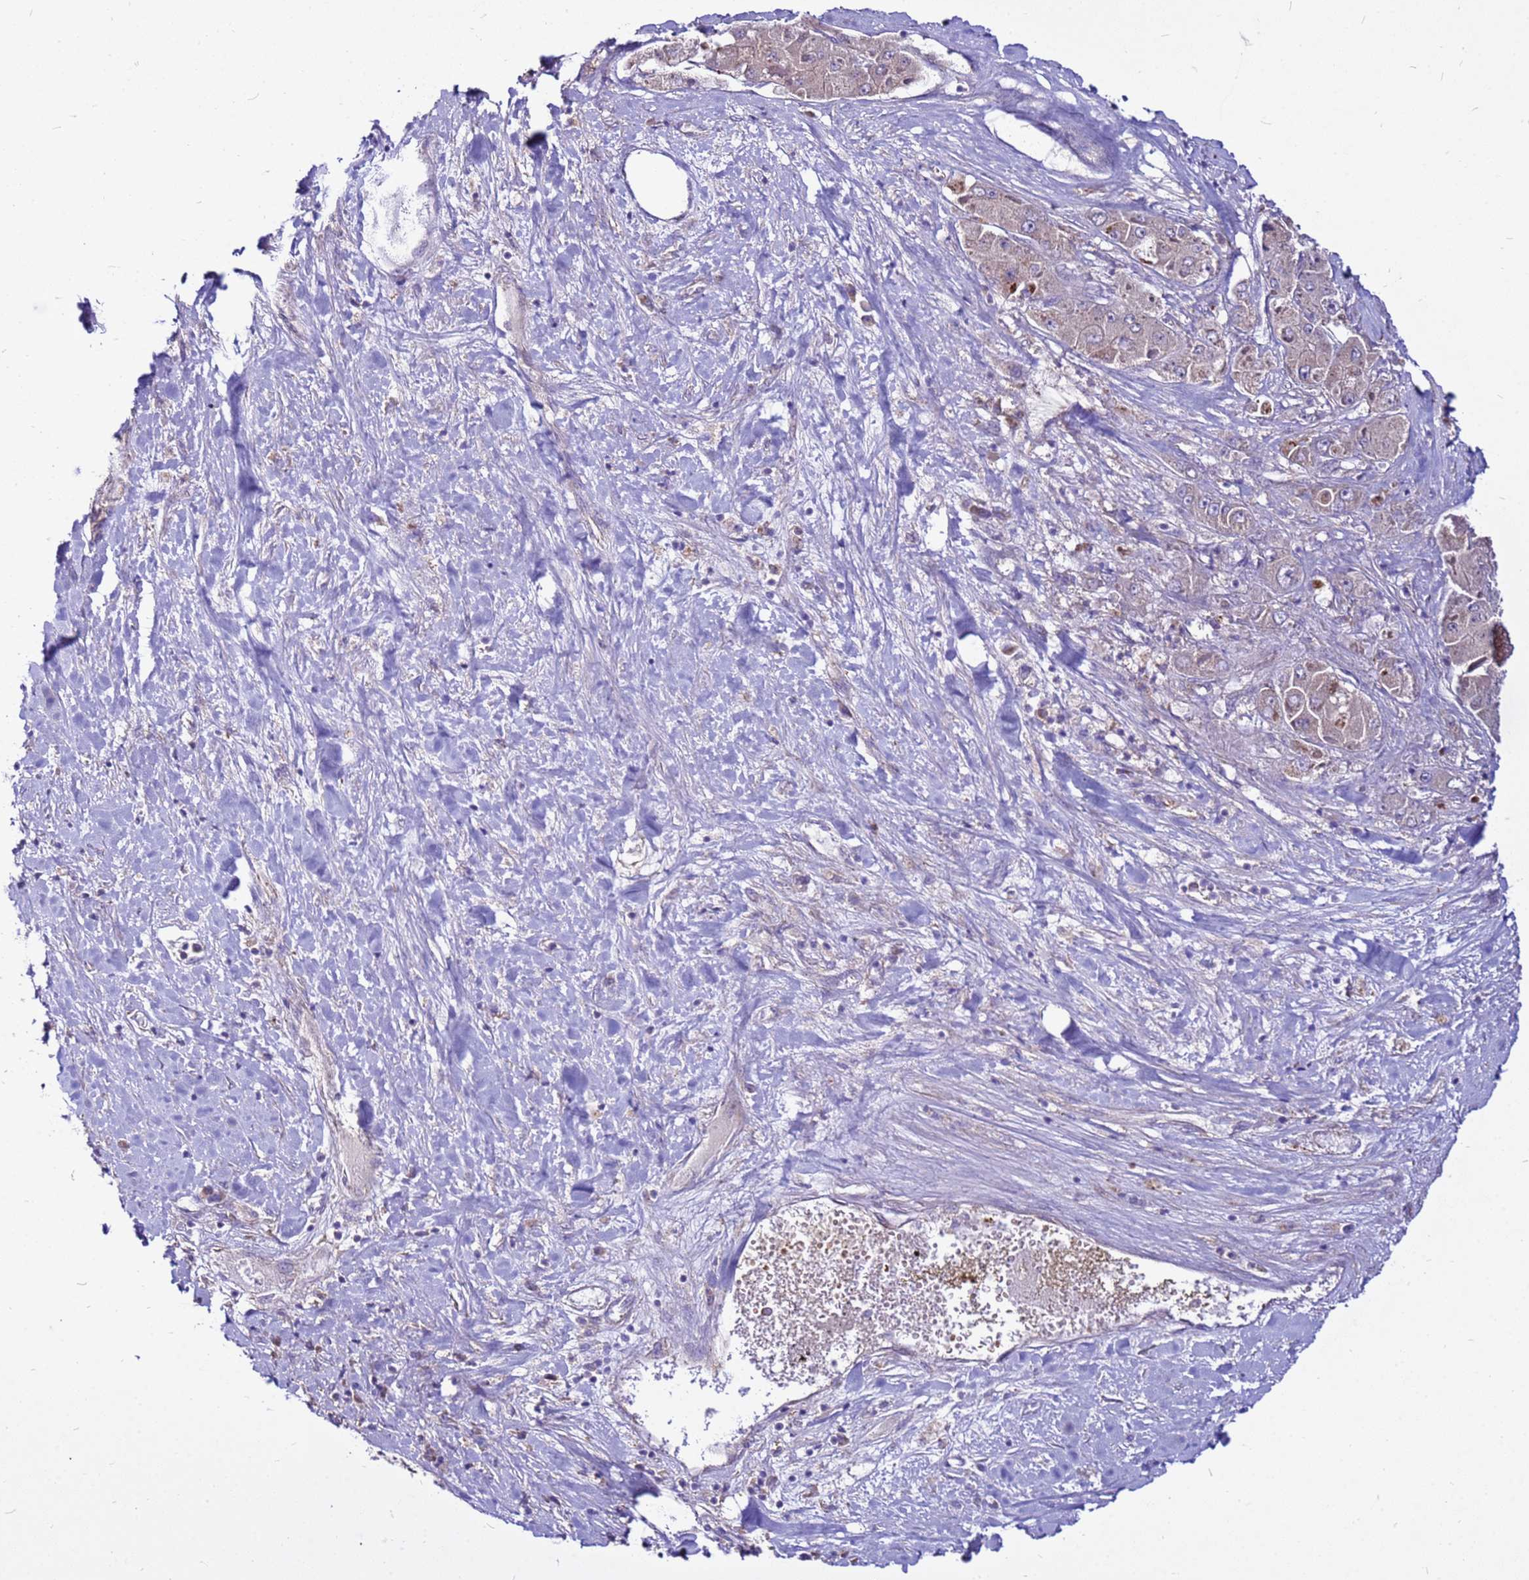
{"staining": {"intensity": "negative", "quantity": "none", "location": "none"}, "tissue": "liver cancer", "cell_type": "Tumor cells", "image_type": "cancer", "snomed": [{"axis": "morphology", "description": "Carcinoma, Hepatocellular, NOS"}, {"axis": "topography", "description": "Liver"}], "caption": "Immunohistochemical staining of human liver cancer (hepatocellular carcinoma) shows no significant staining in tumor cells.", "gene": "PKD1", "patient": {"sex": "female", "age": 73}}